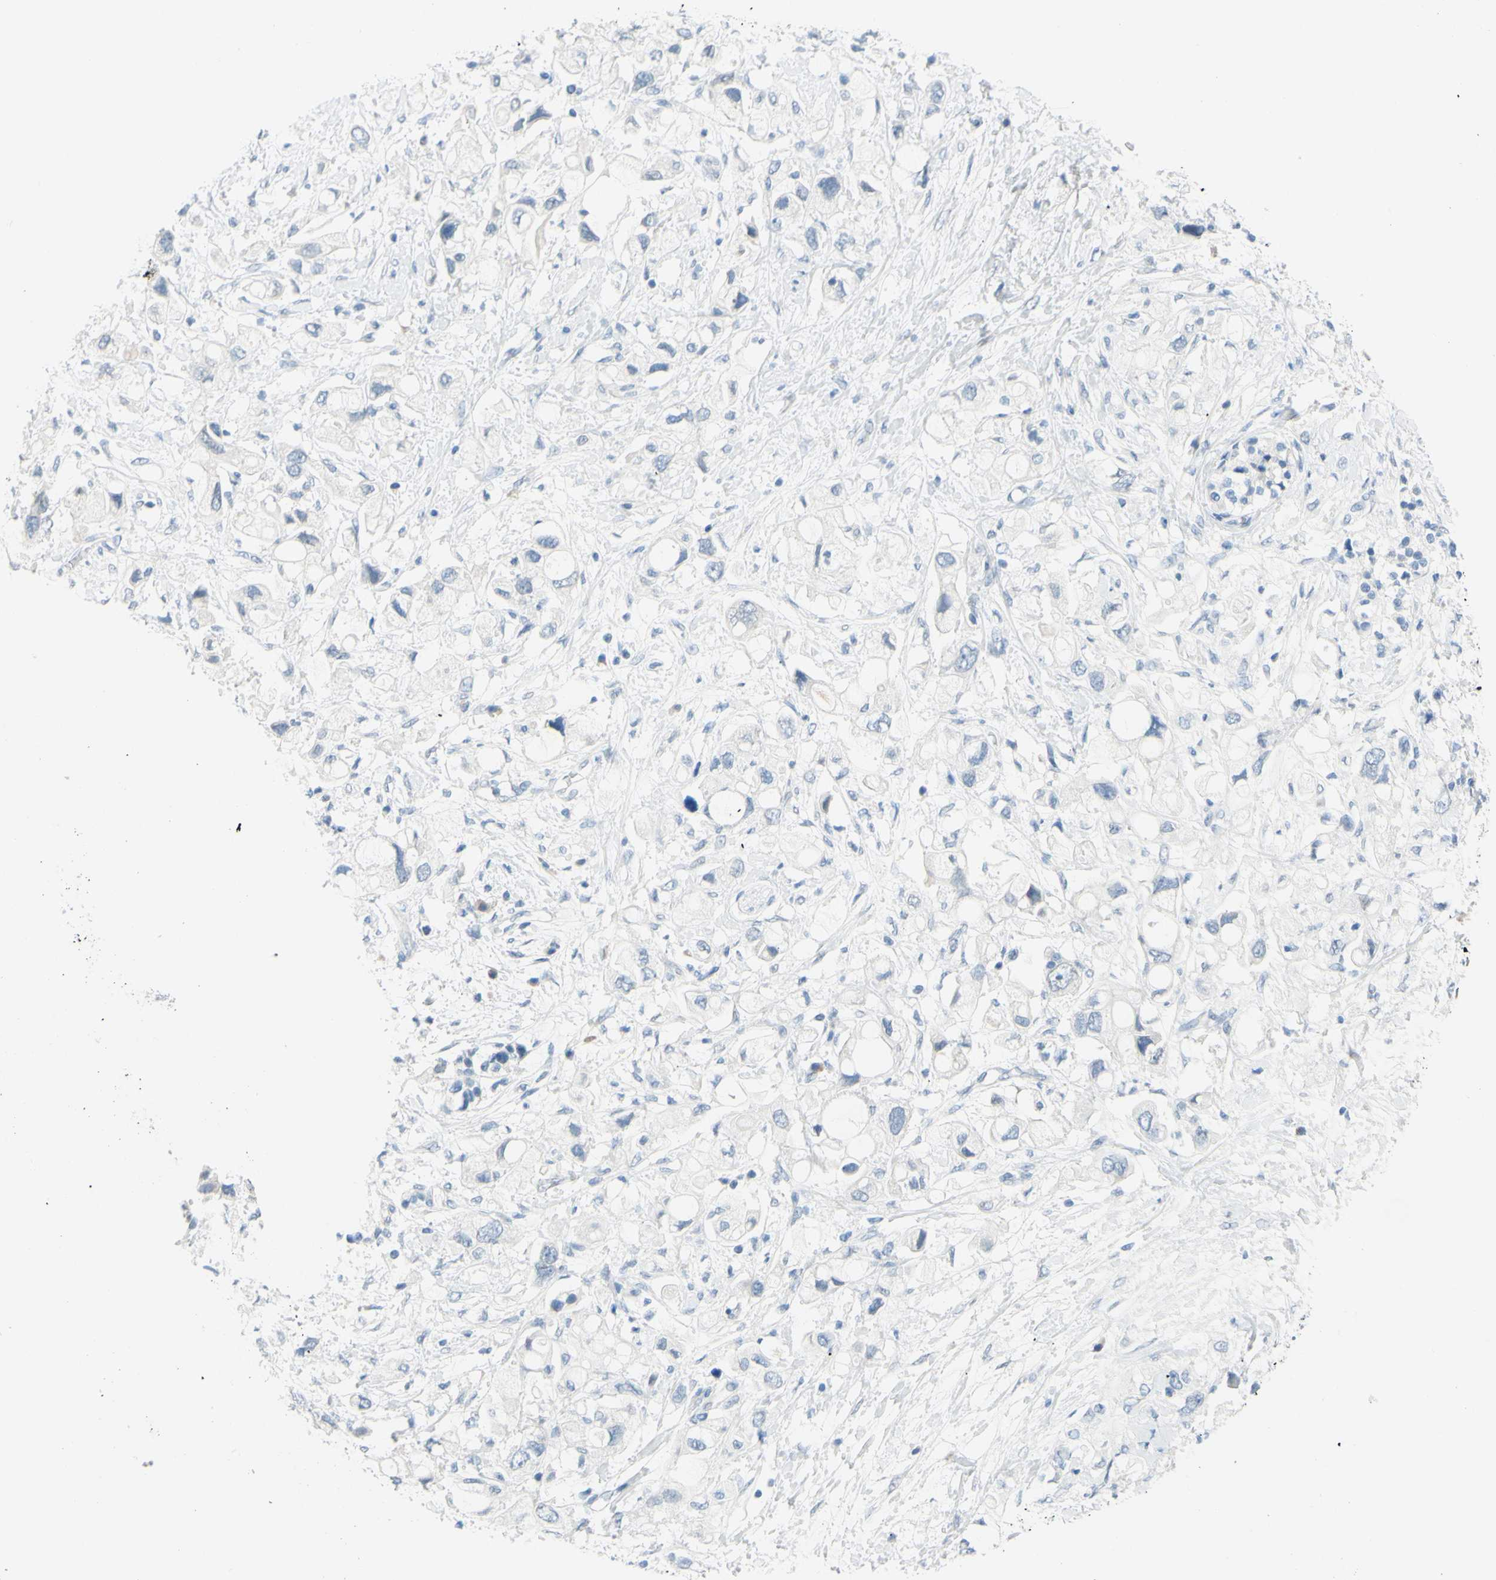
{"staining": {"intensity": "negative", "quantity": "none", "location": "none"}, "tissue": "pancreatic cancer", "cell_type": "Tumor cells", "image_type": "cancer", "snomed": [{"axis": "morphology", "description": "Adenocarcinoma, NOS"}, {"axis": "topography", "description": "Pancreas"}], "caption": "IHC histopathology image of human adenocarcinoma (pancreatic) stained for a protein (brown), which reveals no staining in tumor cells.", "gene": "DCT", "patient": {"sex": "female", "age": 56}}